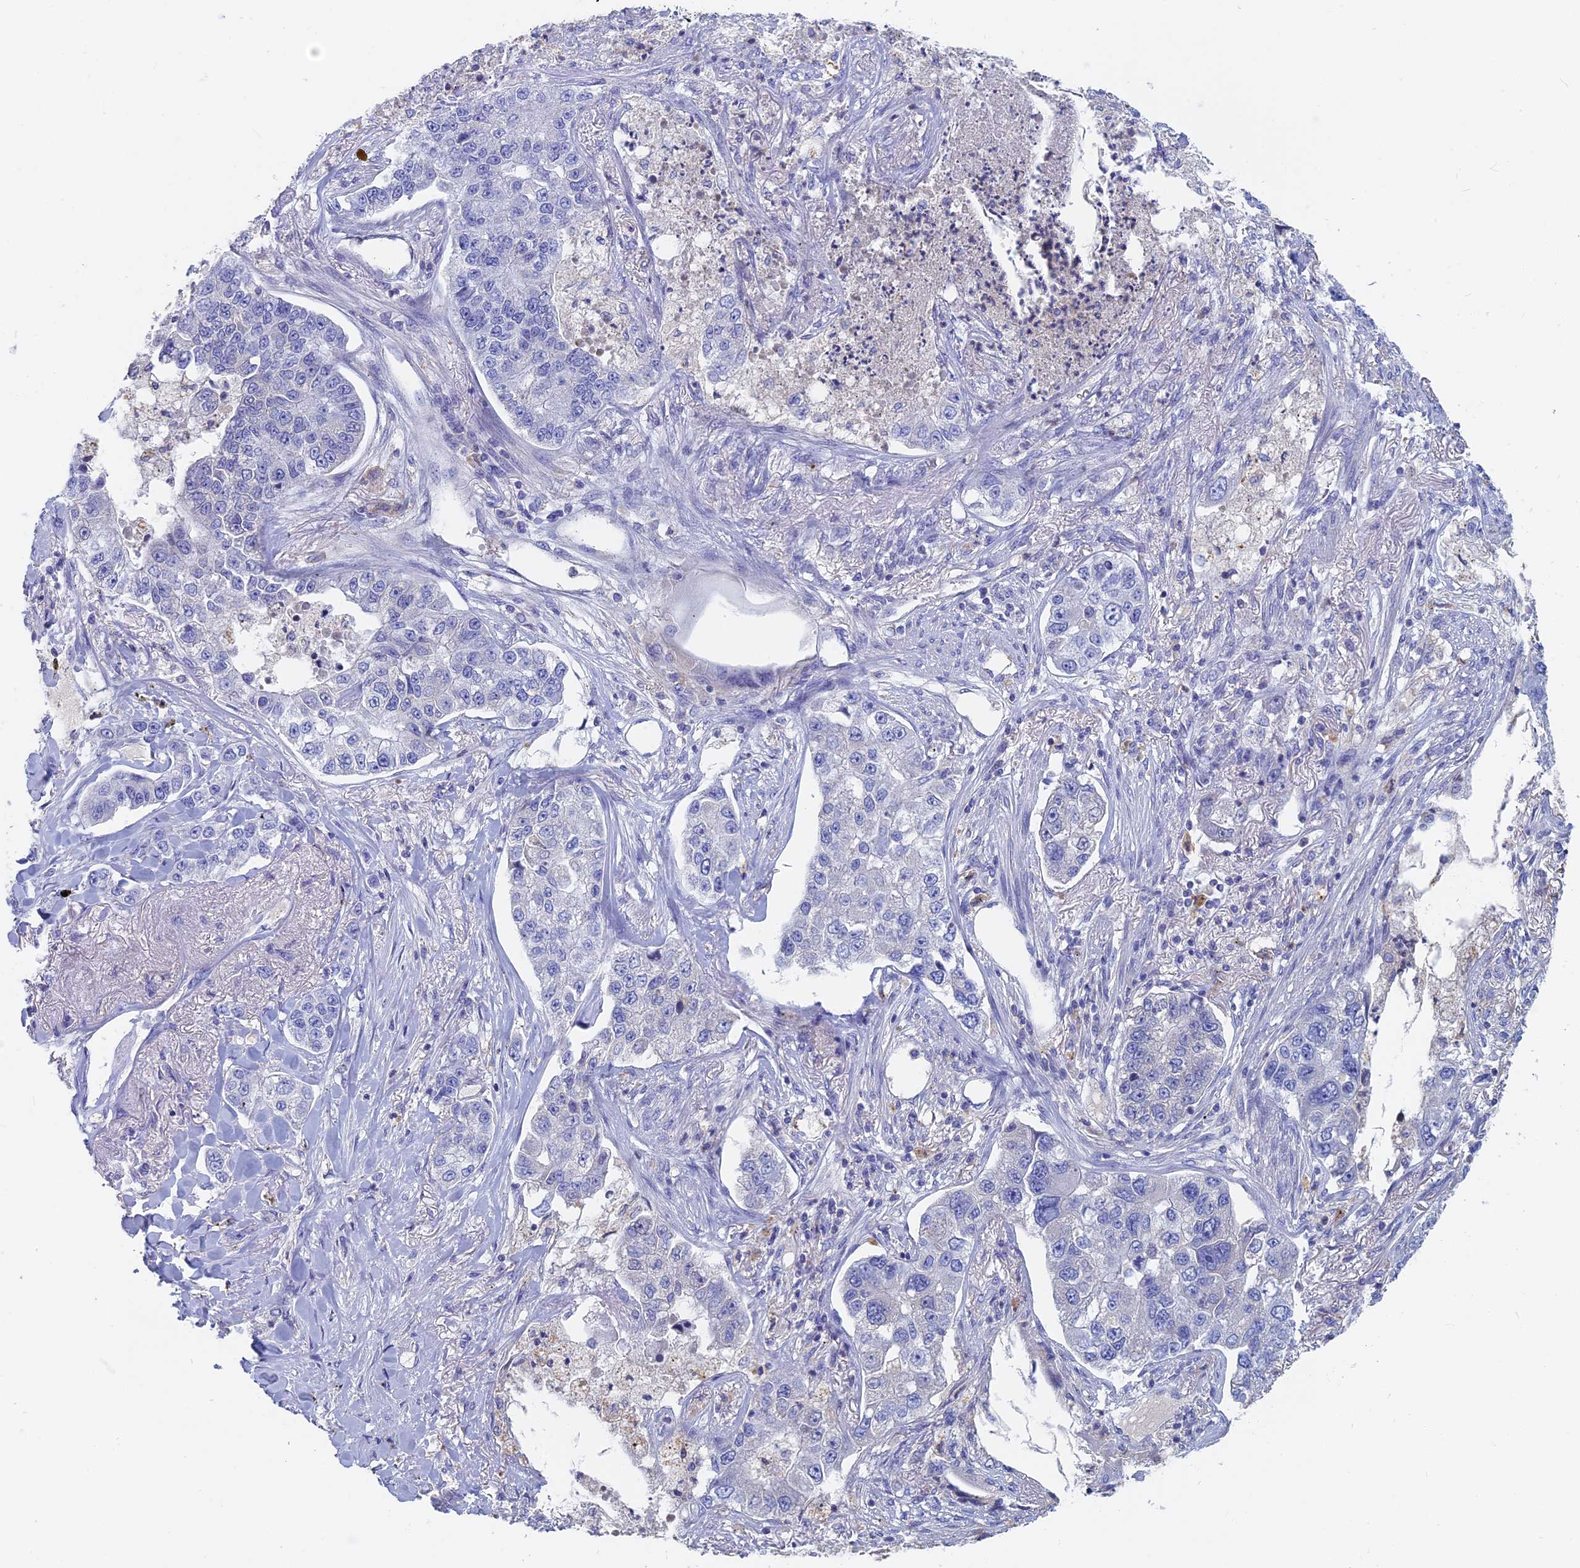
{"staining": {"intensity": "negative", "quantity": "none", "location": "none"}, "tissue": "lung cancer", "cell_type": "Tumor cells", "image_type": "cancer", "snomed": [{"axis": "morphology", "description": "Adenocarcinoma, NOS"}, {"axis": "topography", "description": "Lung"}], "caption": "This is an IHC histopathology image of human lung cancer. There is no positivity in tumor cells.", "gene": "ACP7", "patient": {"sex": "male", "age": 49}}